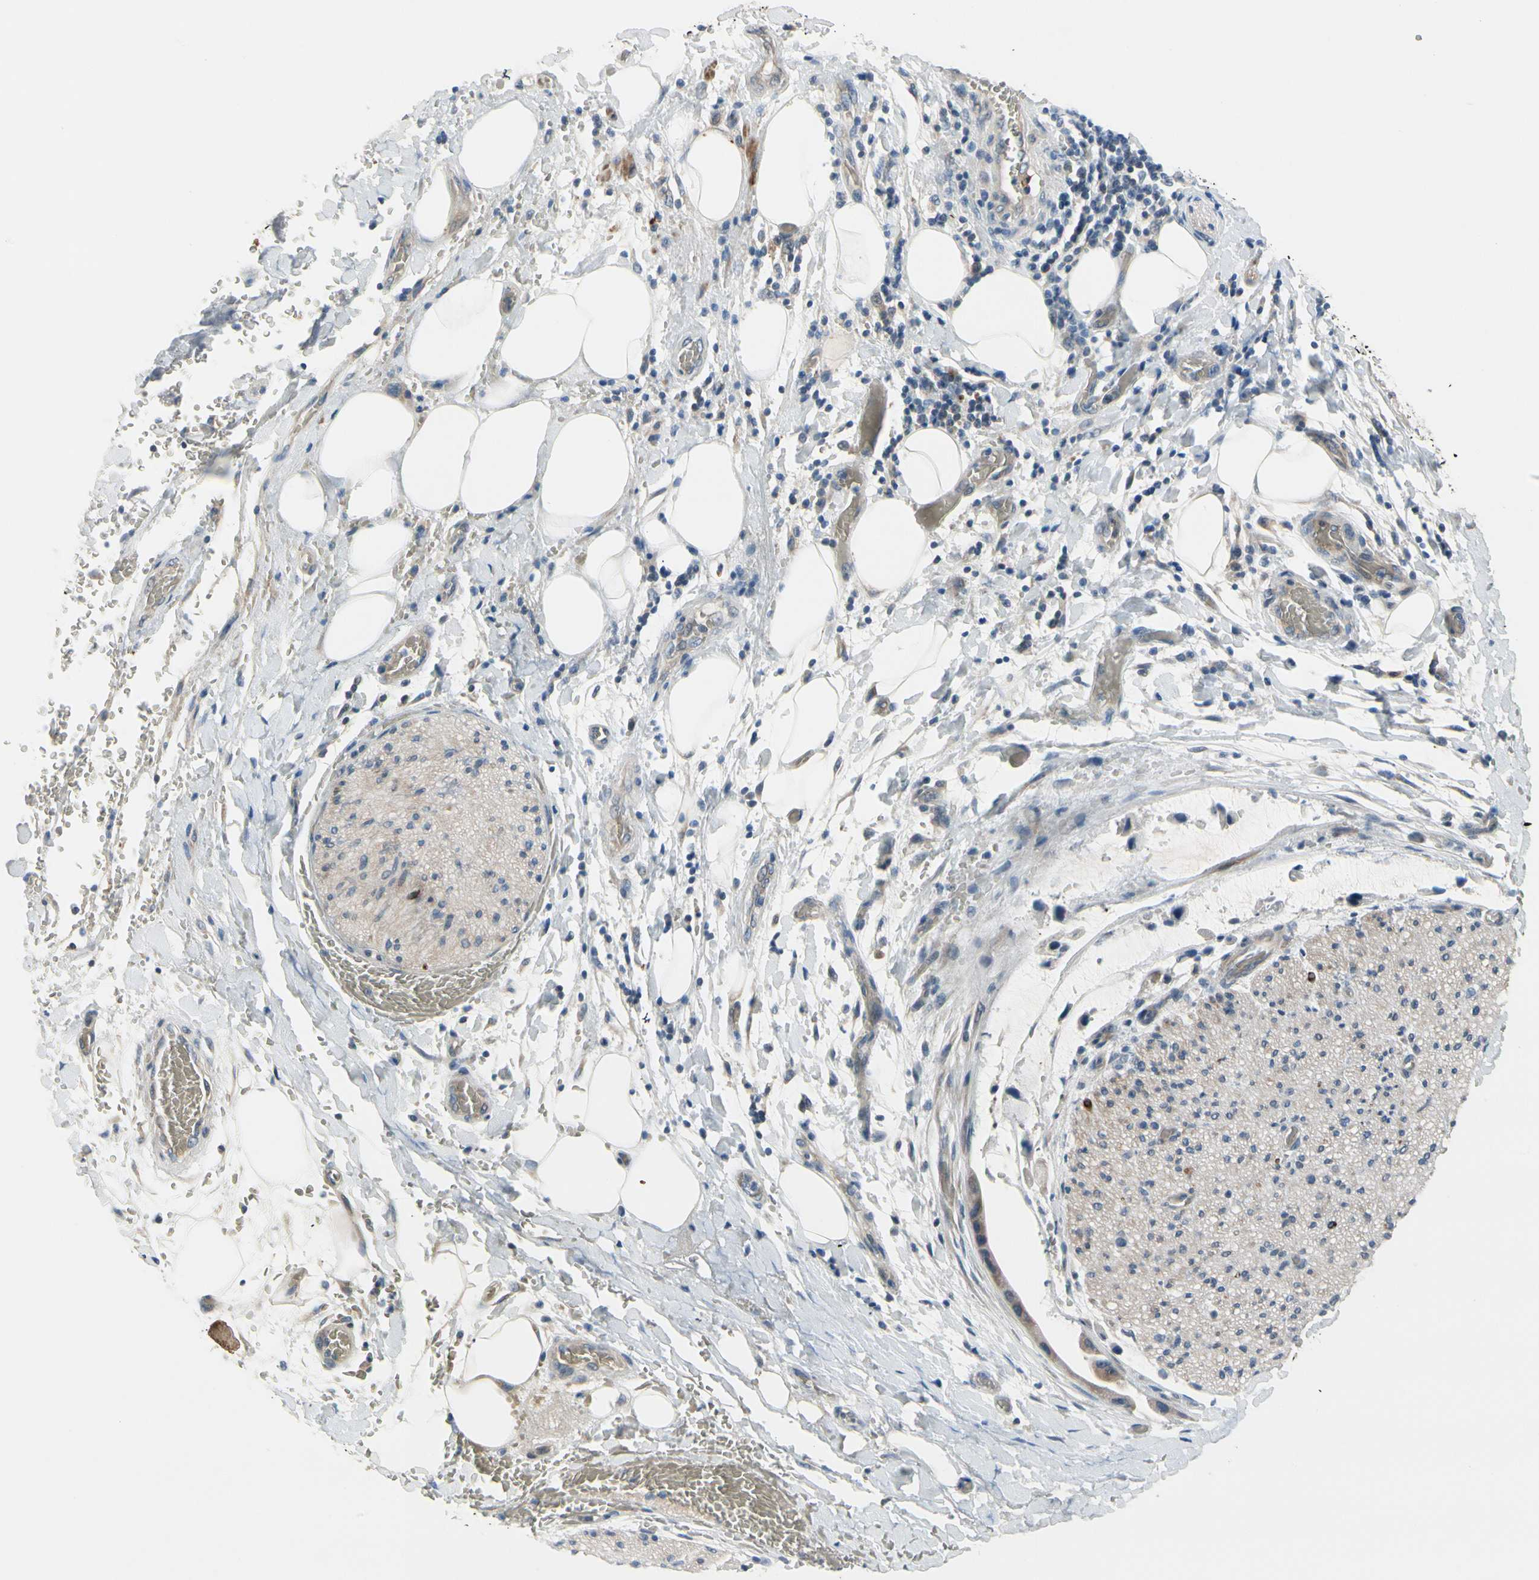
{"staining": {"intensity": "weak", "quantity": "25%-75%", "location": "cytoplasmic/membranous"}, "tissue": "adipose tissue", "cell_type": "Adipocytes", "image_type": "normal", "snomed": [{"axis": "morphology", "description": "Normal tissue, NOS"}, {"axis": "morphology", "description": "Cholangiocarcinoma"}, {"axis": "topography", "description": "Liver"}, {"axis": "topography", "description": "Peripheral nerve tissue"}], "caption": "Immunohistochemistry micrograph of normal adipose tissue: human adipose tissue stained using immunohistochemistry (IHC) demonstrates low levels of weak protein expression localized specifically in the cytoplasmic/membranous of adipocytes, appearing as a cytoplasmic/membranous brown color.", "gene": "SLC27A6", "patient": {"sex": "male", "age": 50}}